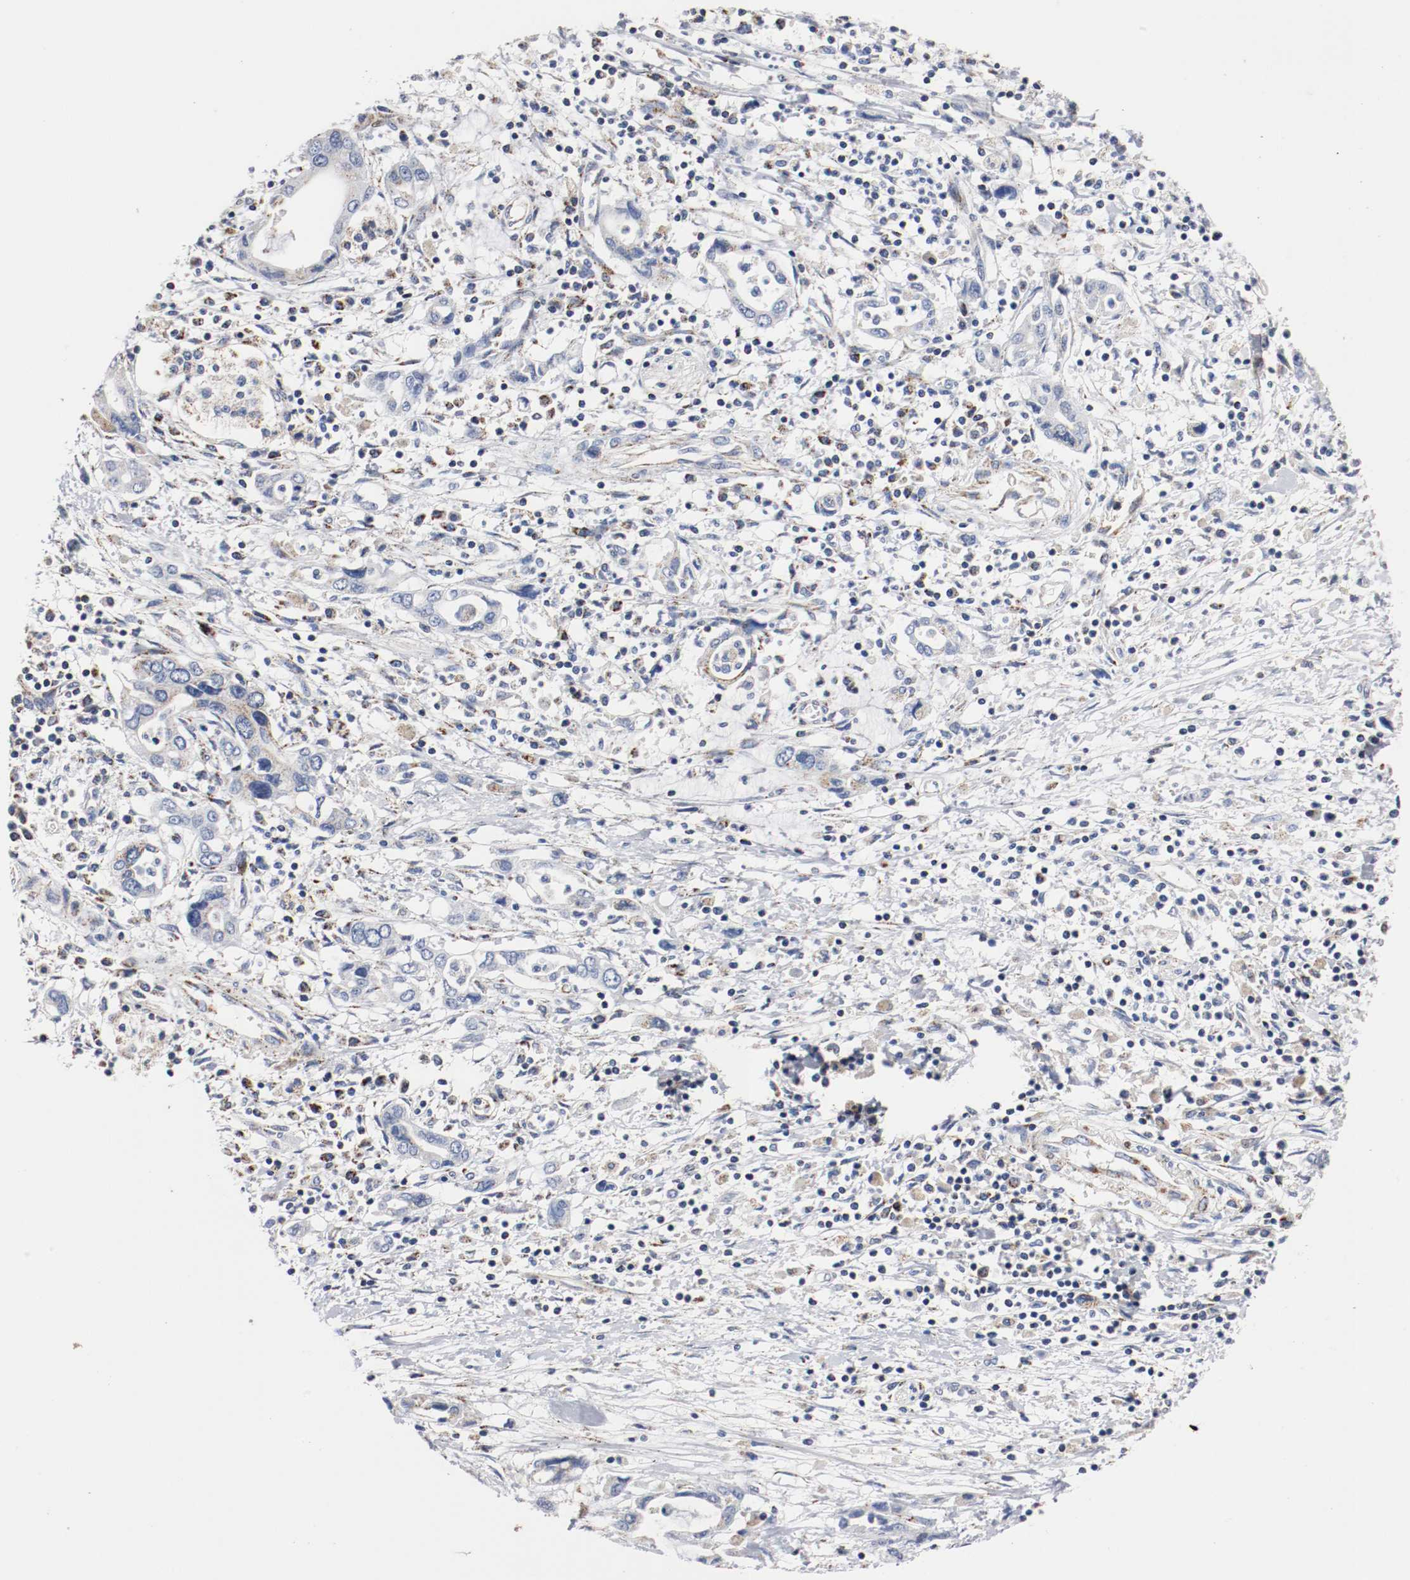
{"staining": {"intensity": "negative", "quantity": "none", "location": "none"}, "tissue": "pancreatic cancer", "cell_type": "Tumor cells", "image_type": "cancer", "snomed": [{"axis": "morphology", "description": "Adenocarcinoma, NOS"}, {"axis": "topography", "description": "Pancreas"}], "caption": "Photomicrograph shows no protein expression in tumor cells of adenocarcinoma (pancreatic) tissue.", "gene": "TUBD1", "patient": {"sex": "female", "age": 57}}